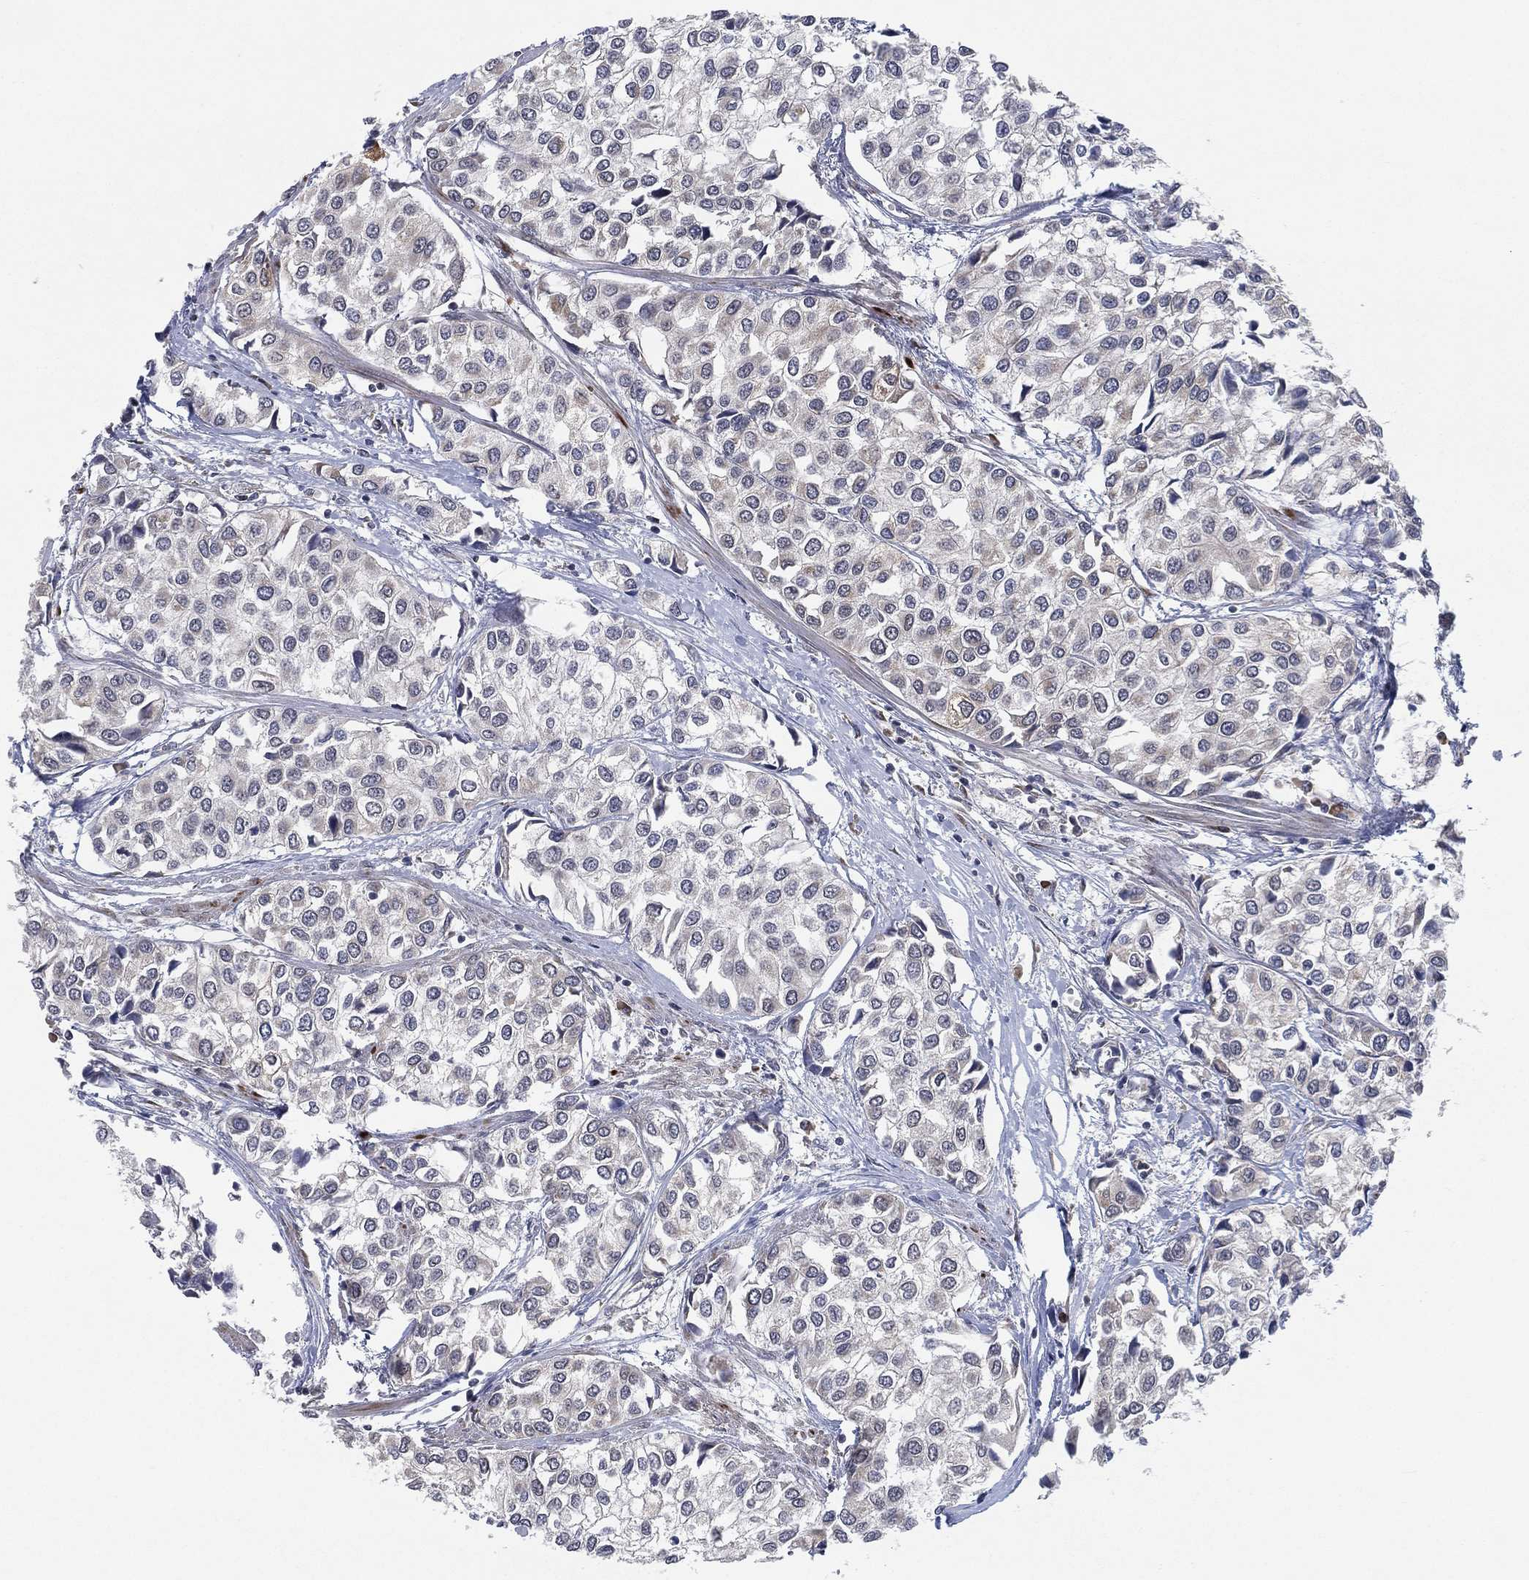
{"staining": {"intensity": "negative", "quantity": "none", "location": "none"}, "tissue": "urothelial cancer", "cell_type": "Tumor cells", "image_type": "cancer", "snomed": [{"axis": "morphology", "description": "Urothelial carcinoma, High grade"}, {"axis": "topography", "description": "Urinary bladder"}], "caption": "Immunohistochemistry (IHC) histopathology image of neoplastic tissue: urothelial cancer stained with DAB (3,3'-diaminobenzidine) shows no significant protein expression in tumor cells.", "gene": "FAM104A", "patient": {"sex": "male", "age": 73}}